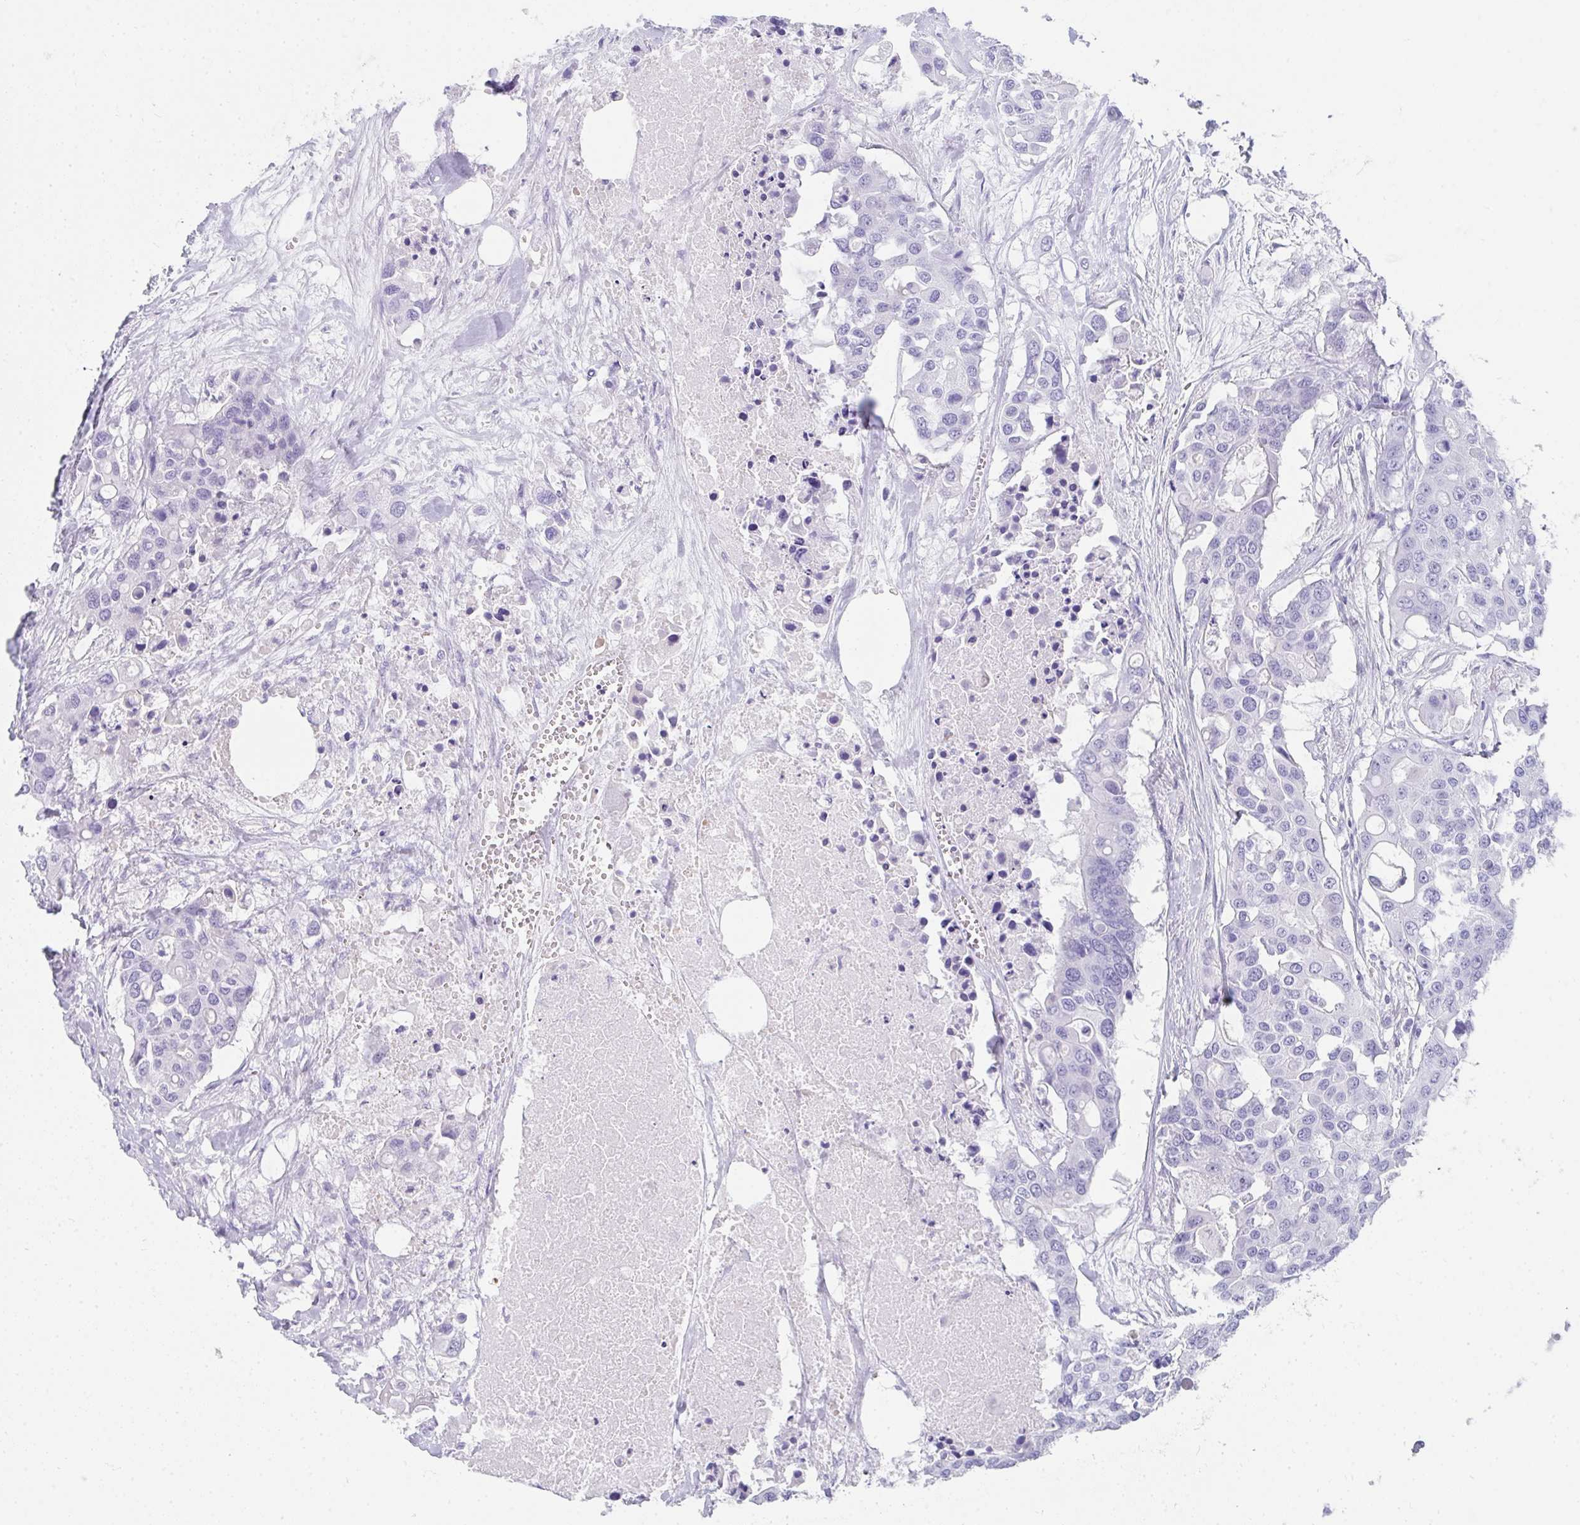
{"staining": {"intensity": "negative", "quantity": "none", "location": "none"}, "tissue": "colorectal cancer", "cell_type": "Tumor cells", "image_type": "cancer", "snomed": [{"axis": "morphology", "description": "Adenocarcinoma, NOS"}, {"axis": "topography", "description": "Colon"}], "caption": "DAB (3,3'-diaminobenzidine) immunohistochemical staining of colorectal adenocarcinoma reveals no significant staining in tumor cells.", "gene": "RLF", "patient": {"sex": "male", "age": 77}}